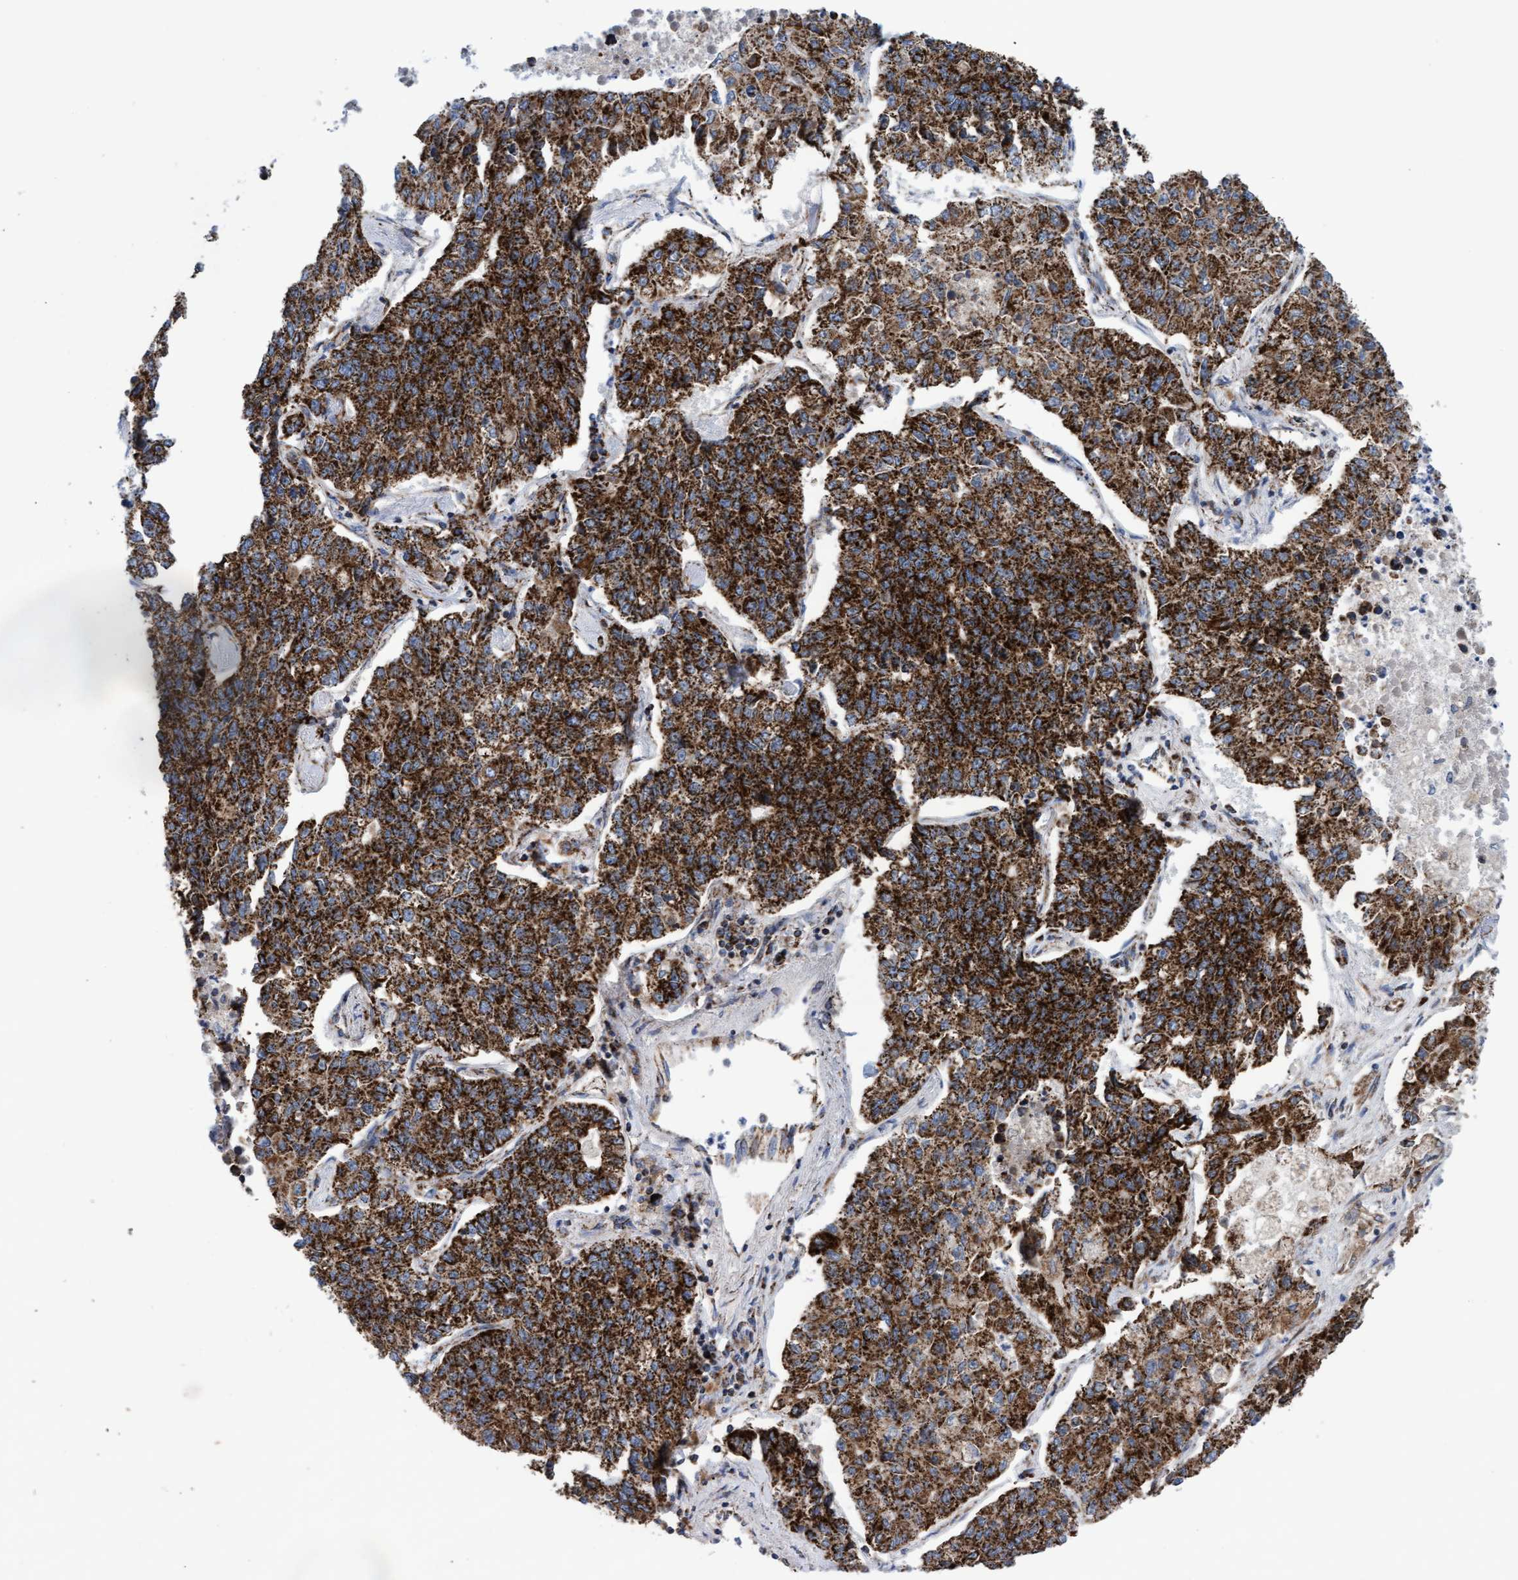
{"staining": {"intensity": "strong", "quantity": ">75%", "location": "cytoplasmic/membranous"}, "tissue": "lung cancer", "cell_type": "Tumor cells", "image_type": "cancer", "snomed": [{"axis": "morphology", "description": "Adenocarcinoma, NOS"}, {"axis": "topography", "description": "Lung"}], "caption": "Tumor cells show strong cytoplasmic/membranous expression in about >75% of cells in lung cancer.", "gene": "MRPL38", "patient": {"sex": "male", "age": 49}}